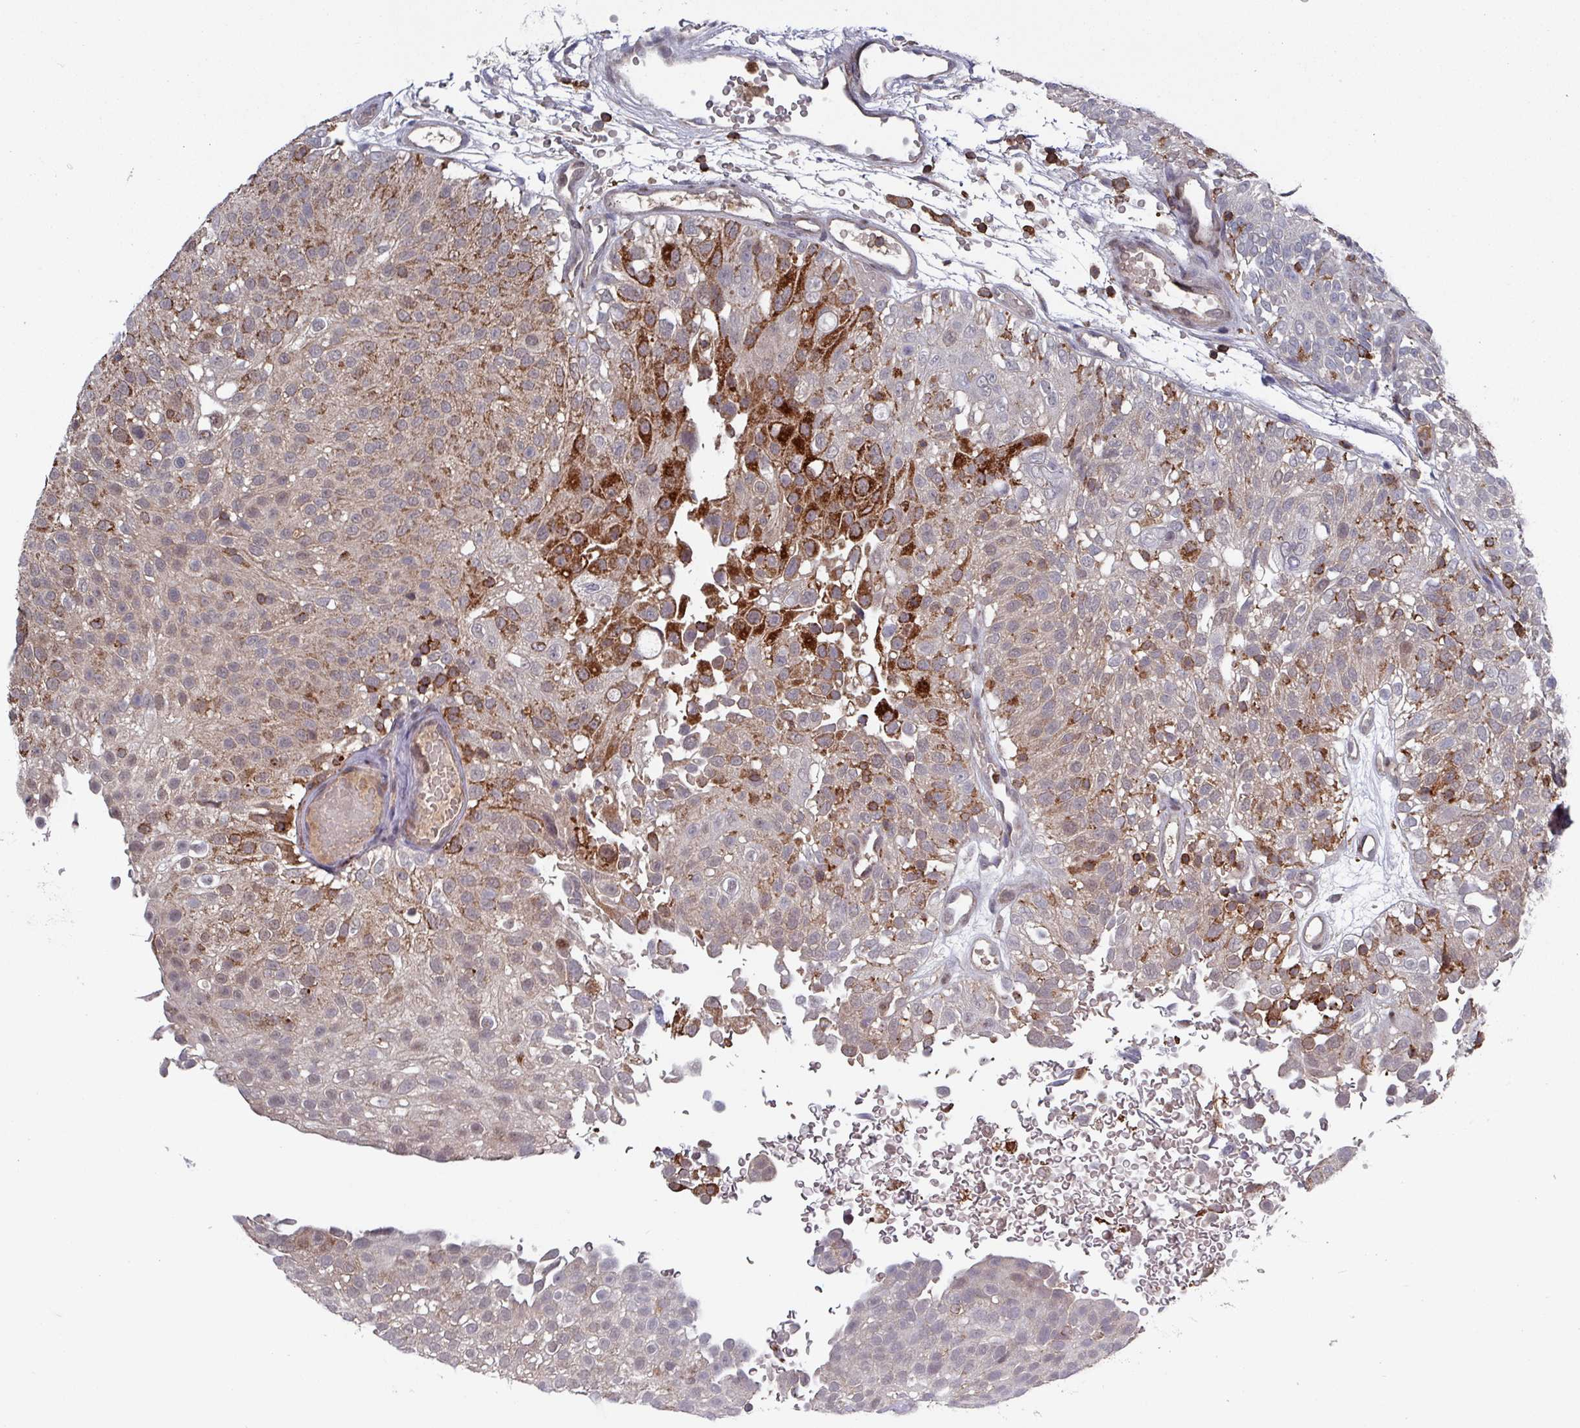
{"staining": {"intensity": "strong", "quantity": "25%-75%", "location": "cytoplasmic/membranous"}, "tissue": "urothelial cancer", "cell_type": "Tumor cells", "image_type": "cancer", "snomed": [{"axis": "morphology", "description": "Urothelial carcinoma, Low grade"}, {"axis": "topography", "description": "Urinary bladder"}], "caption": "The image shows a brown stain indicating the presence of a protein in the cytoplasmic/membranous of tumor cells in urothelial cancer. Immunohistochemistry stains the protein of interest in brown and the nuclei are stained blue.", "gene": "PRRX1", "patient": {"sex": "male", "age": 78}}